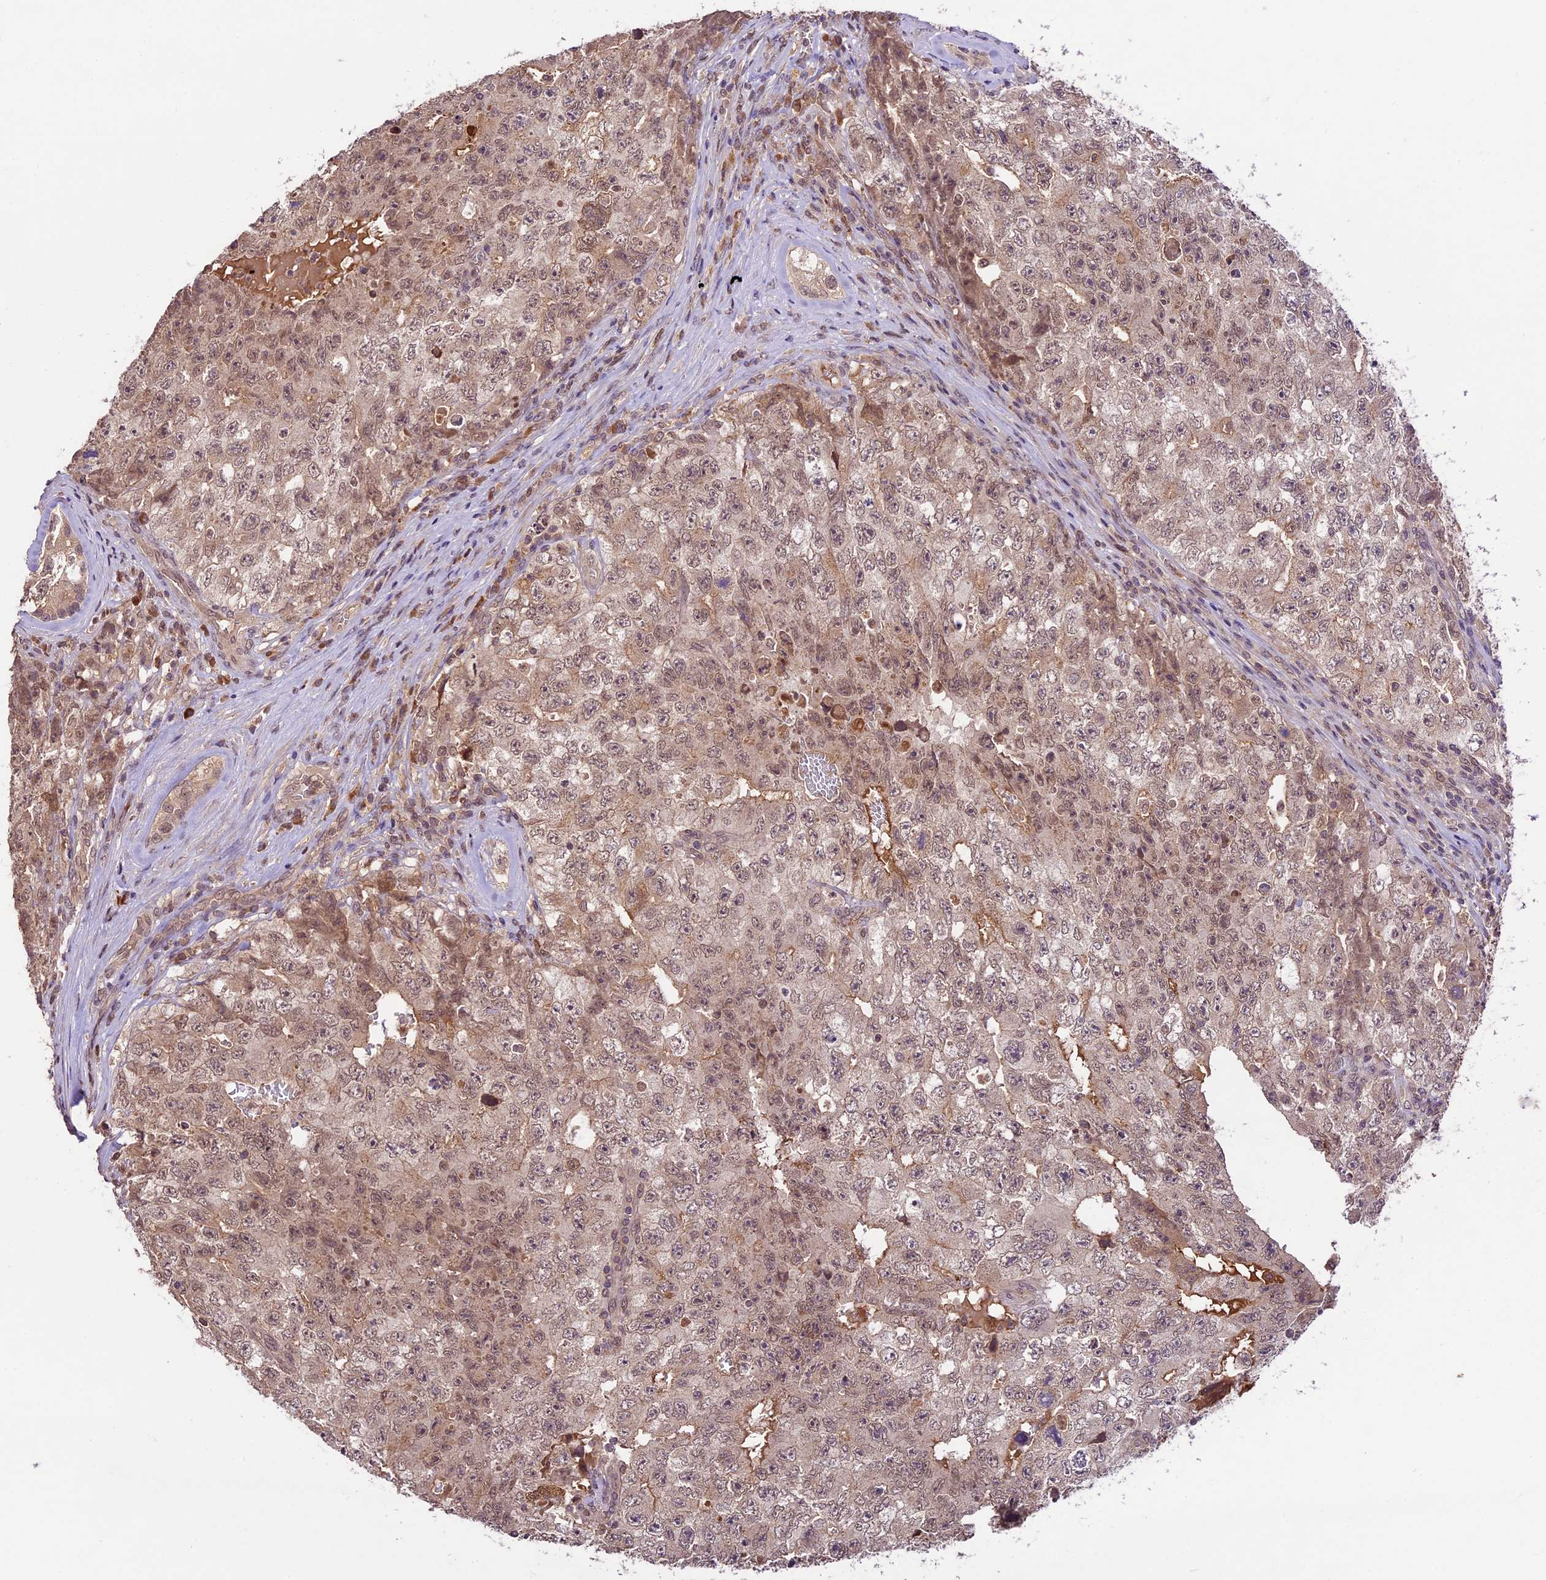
{"staining": {"intensity": "weak", "quantity": "25%-75%", "location": "nuclear"}, "tissue": "testis cancer", "cell_type": "Tumor cells", "image_type": "cancer", "snomed": [{"axis": "morphology", "description": "Carcinoma, Embryonal, NOS"}, {"axis": "topography", "description": "Testis"}], "caption": "Immunohistochemical staining of human testis cancer exhibits low levels of weak nuclear positivity in approximately 25%-75% of tumor cells.", "gene": "ATP10A", "patient": {"sex": "male", "age": 17}}